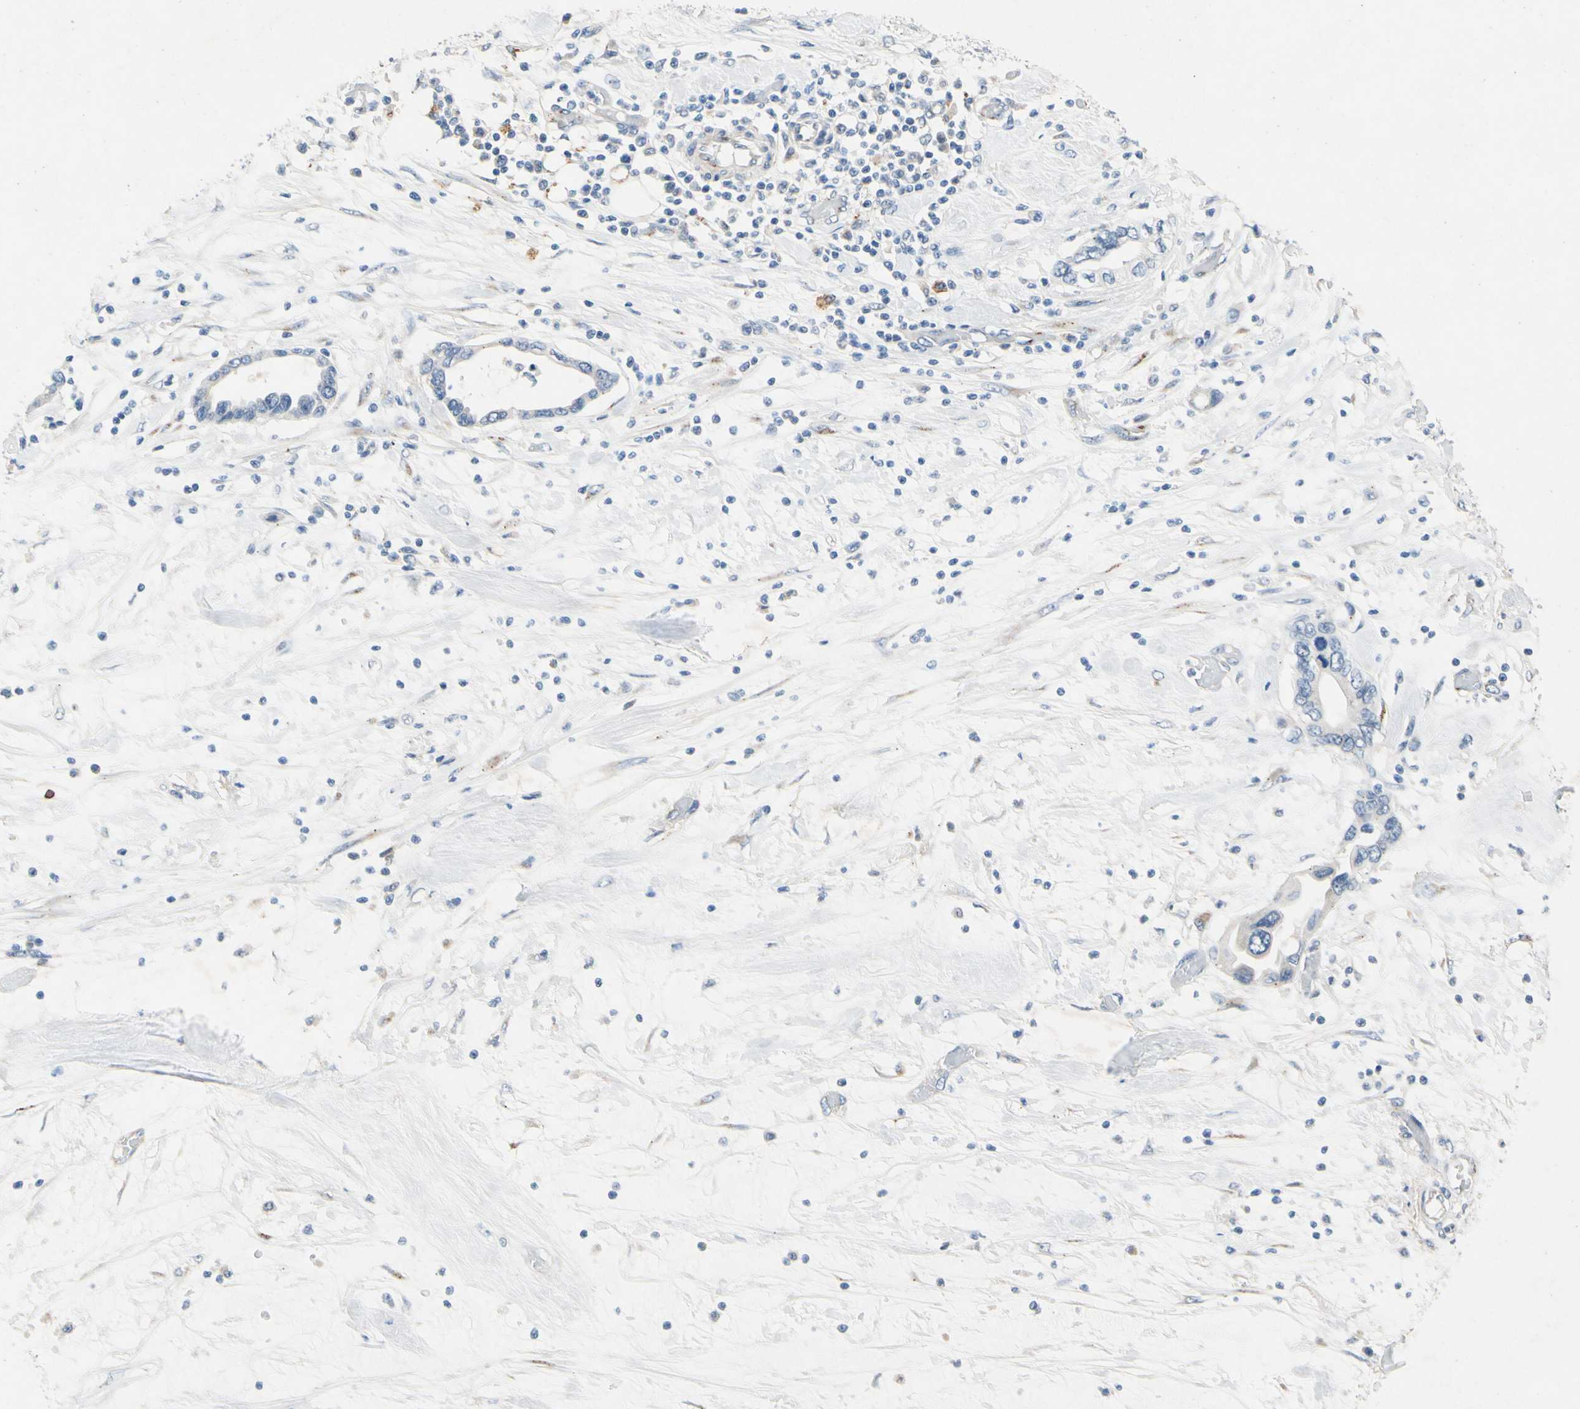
{"staining": {"intensity": "negative", "quantity": "none", "location": "none"}, "tissue": "pancreatic cancer", "cell_type": "Tumor cells", "image_type": "cancer", "snomed": [{"axis": "morphology", "description": "Adenocarcinoma, NOS"}, {"axis": "topography", "description": "Pancreas"}], "caption": "Tumor cells show no significant protein positivity in pancreatic adenocarcinoma.", "gene": "GASK1B", "patient": {"sex": "female", "age": 57}}